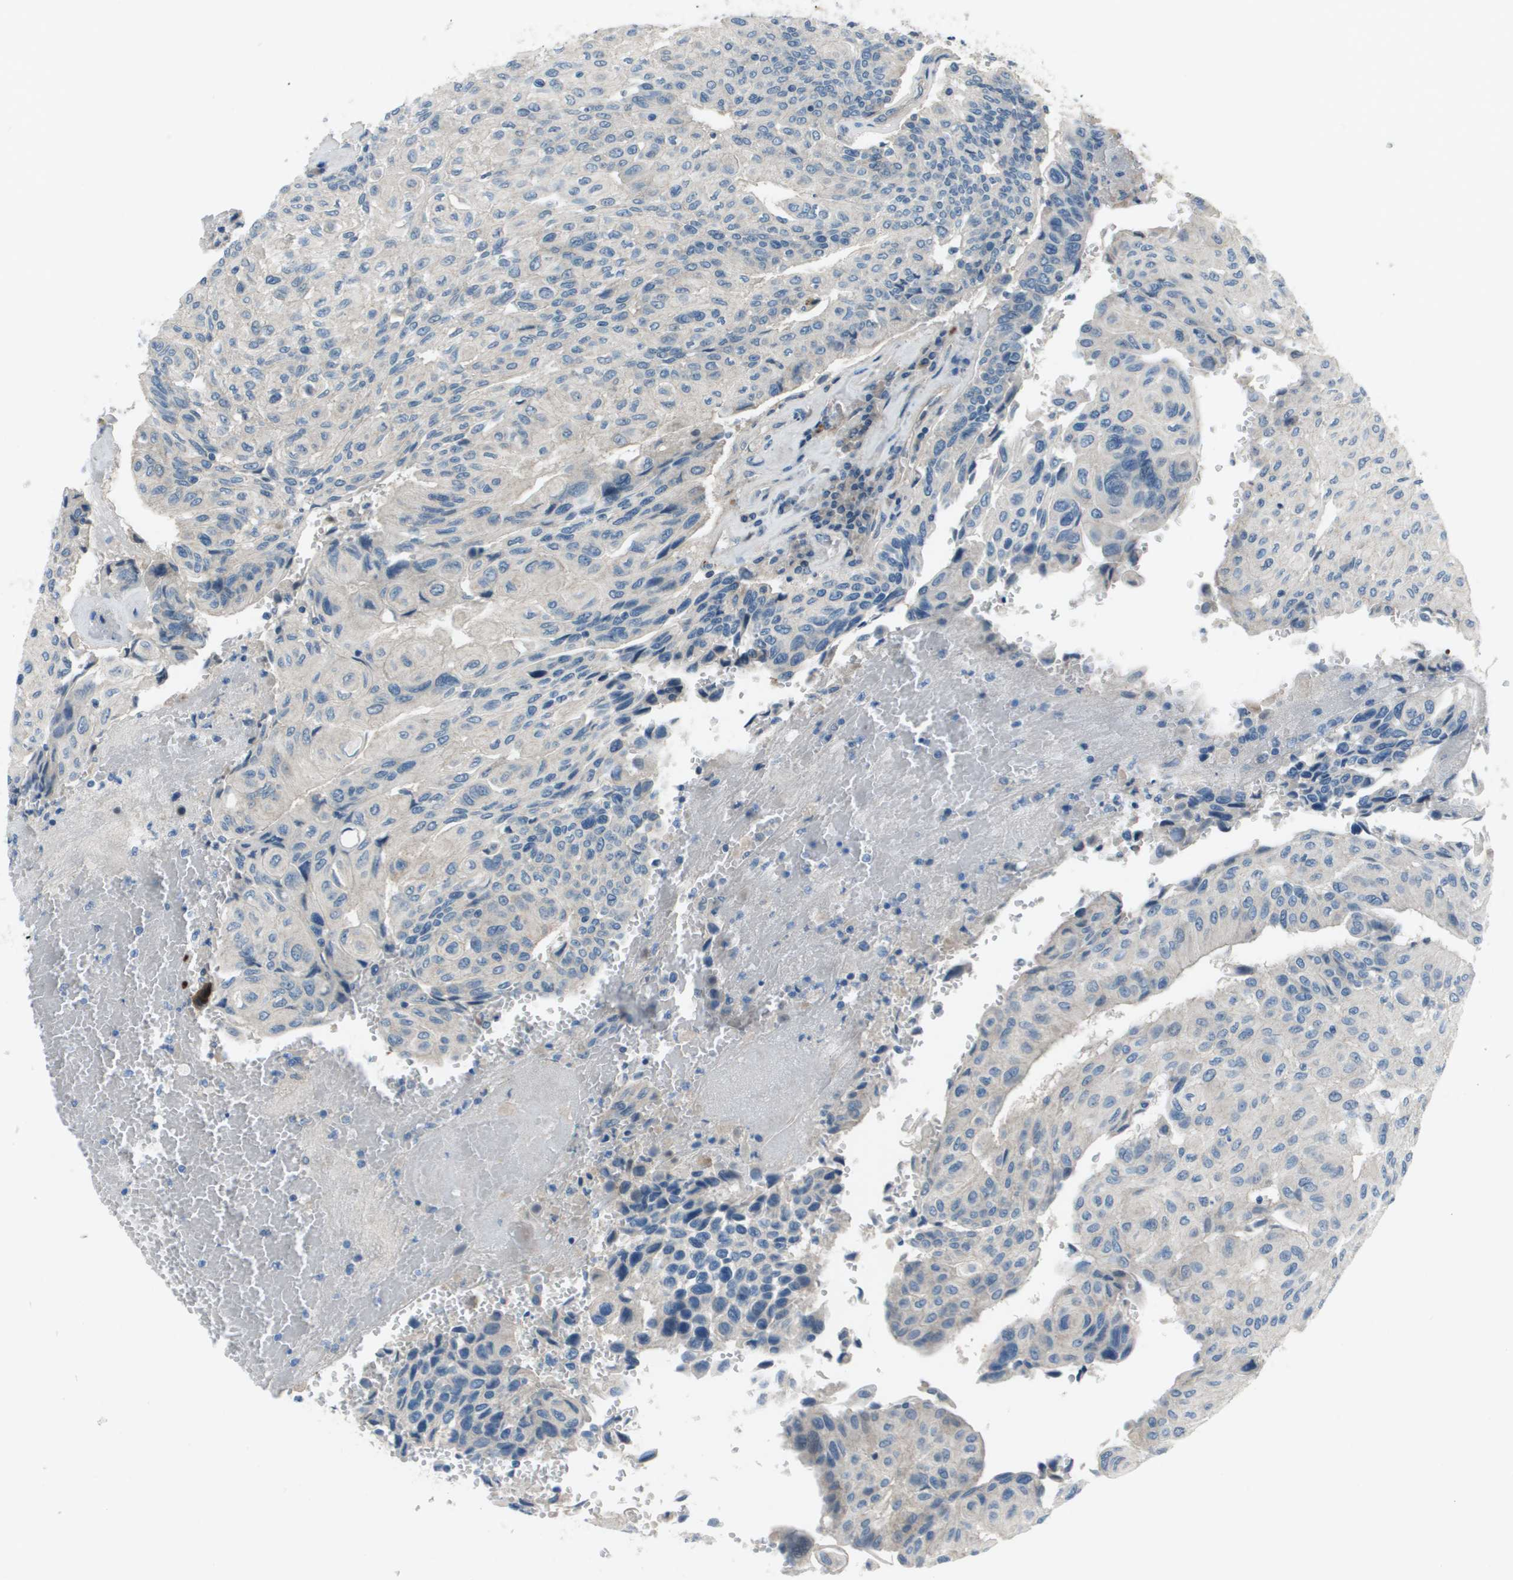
{"staining": {"intensity": "weak", "quantity": "<25%", "location": "cytoplasmic/membranous"}, "tissue": "urothelial cancer", "cell_type": "Tumor cells", "image_type": "cancer", "snomed": [{"axis": "morphology", "description": "Urothelial carcinoma, High grade"}, {"axis": "topography", "description": "Urinary bladder"}], "caption": "Human urothelial cancer stained for a protein using immunohistochemistry reveals no positivity in tumor cells.", "gene": "PCOLCE", "patient": {"sex": "male", "age": 66}}